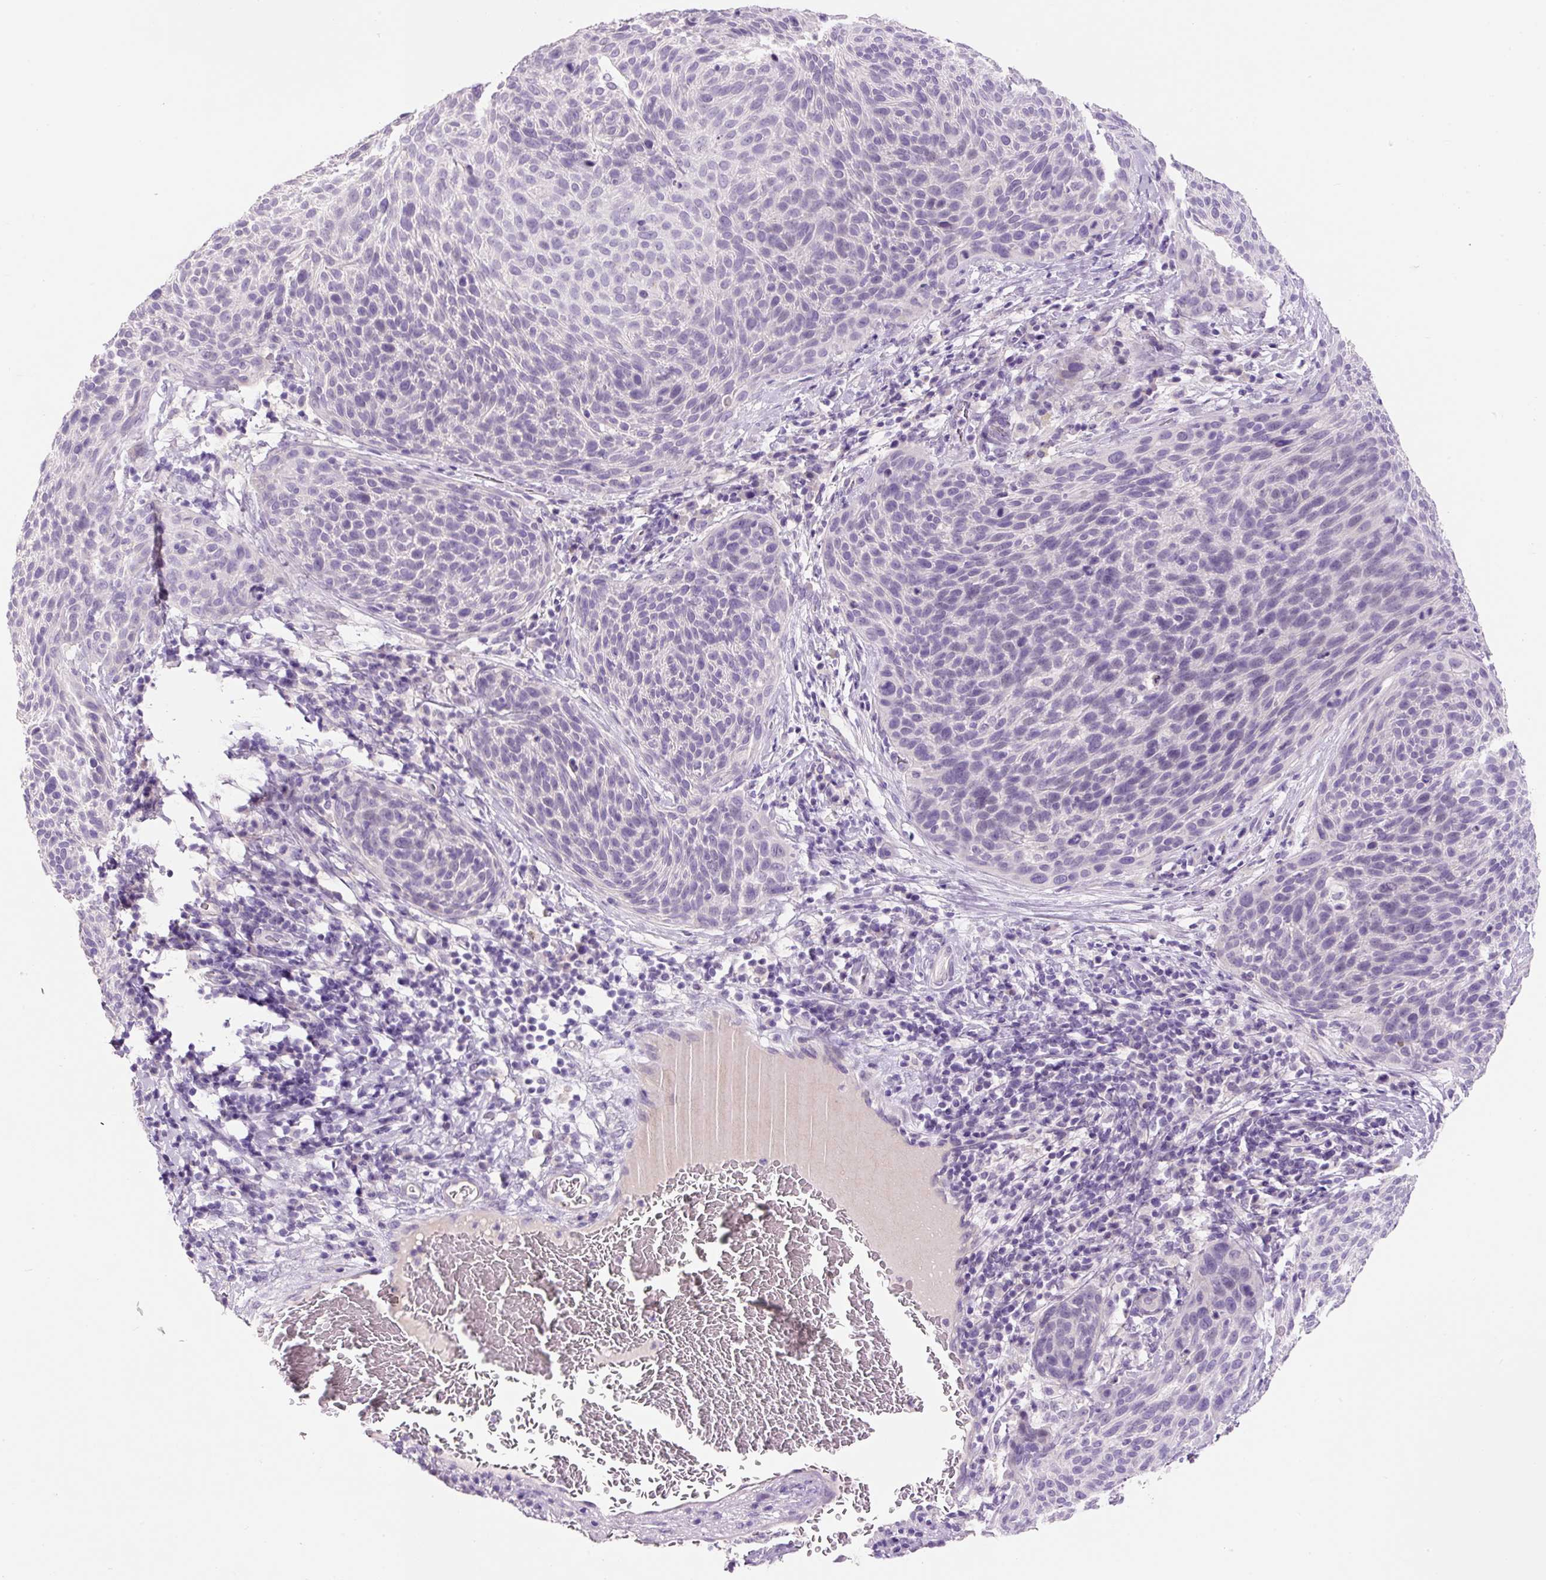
{"staining": {"intensity": "negative", "quantity": "none", "location": "none"}, "tissue": "cervical cancer", "cell_type": "Tumor cells", "image_type": "cancer", "snomed": [{"axis": "morphology", "description": "Squamous cell carcinoma, NOS"}, {"axis": "topography", "description": "Cervix"}], "caption": "This is an immunohistochemistry histopathology image of human squamous cell carcinoma (cervical). There is no staining in tumor cells.", "gene": "SYP", "patient": {"sex": "female", "age": 31}}